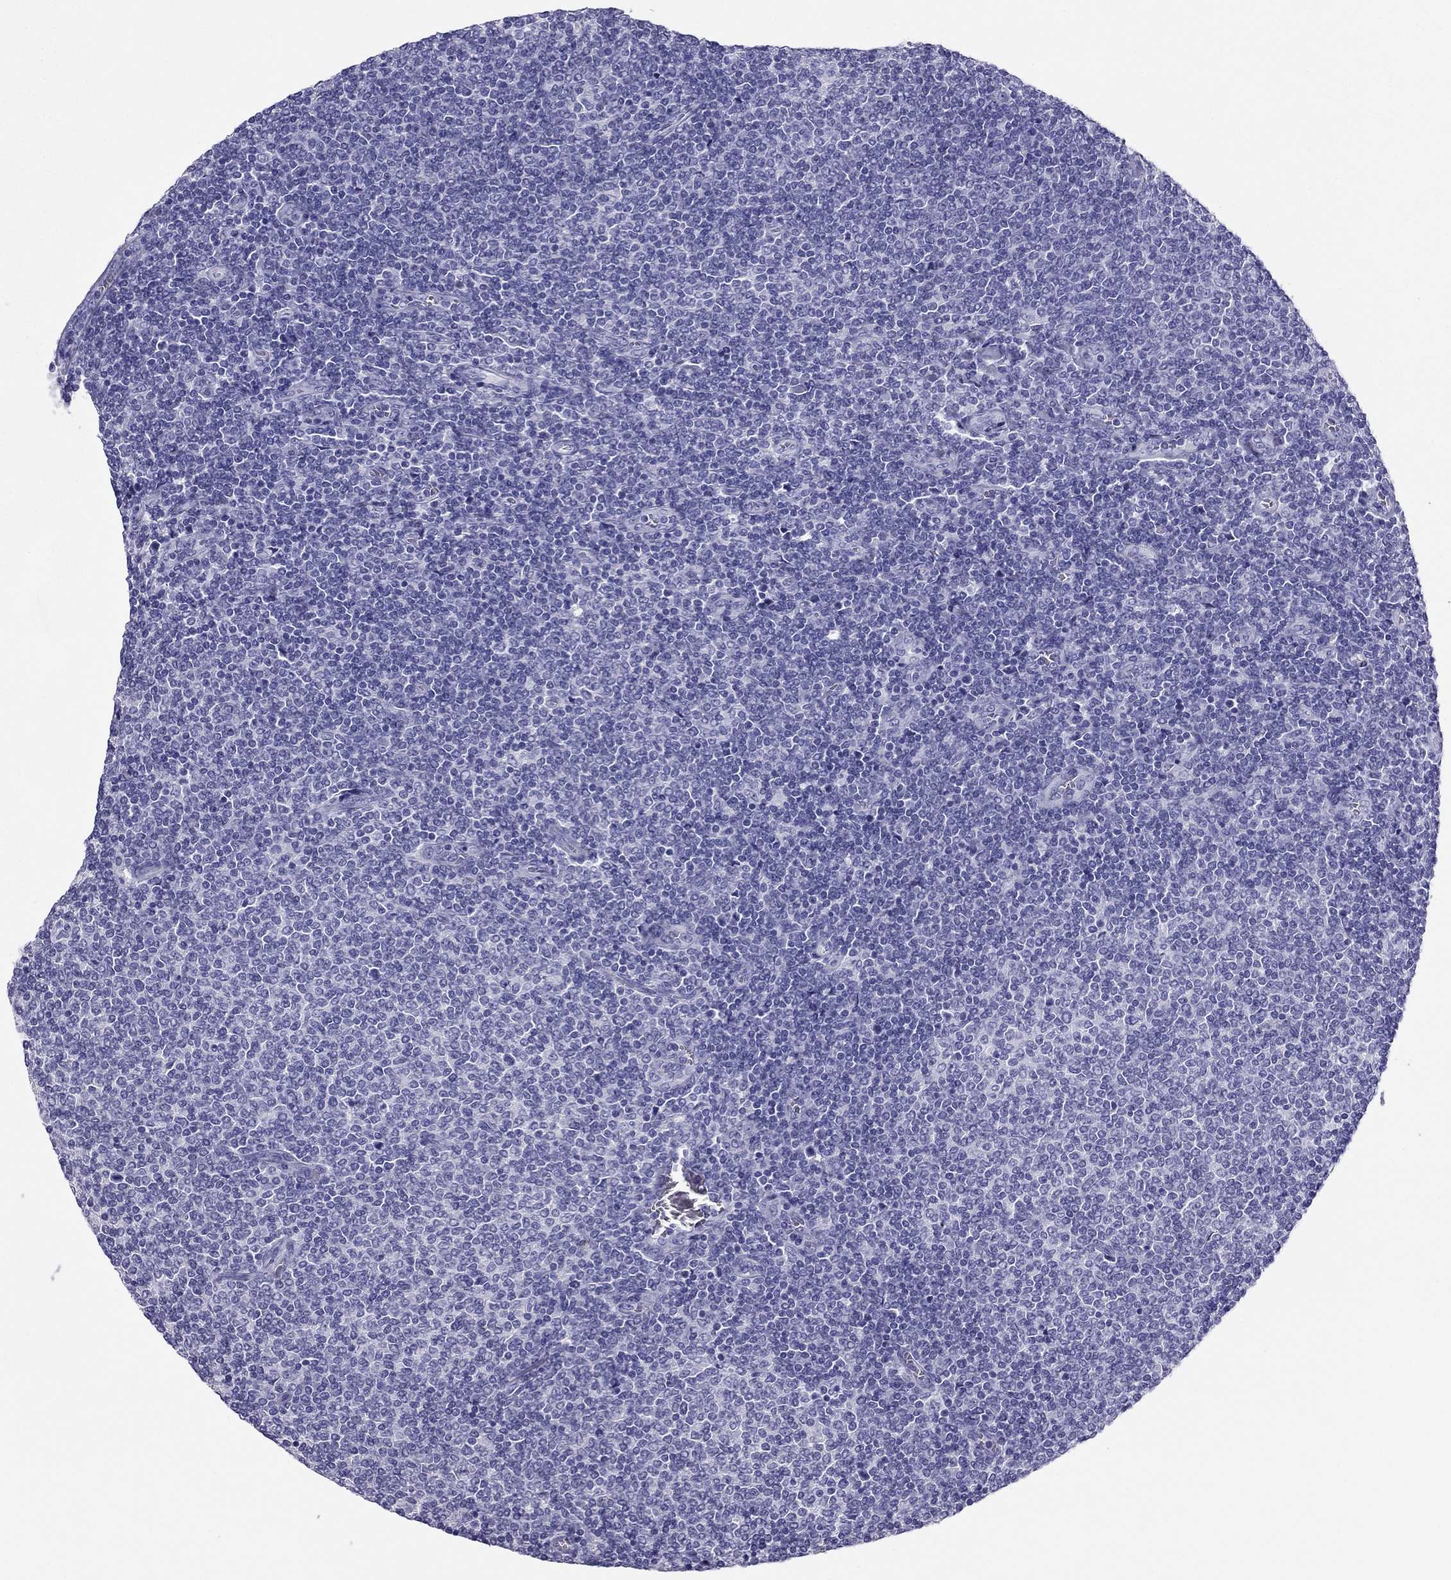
{"staining": {"intensity": "negative", "quantity": "none", "location": "none"}, "tissue": "lymphoma", "cell_type": "Tumor cells", "image_type": "cancer", "snomed": [{"axis": "morphology", "description": "Malignant lymphoma, non-Hodgkin's type, Low grade"}, {"axis": "topography", "description": "Lymph node"}], "caption": "Immunohistochemistry (IHC) histopathology image of malignant lymphoma, non-Hodgkin's type (low-grade) stained for a protein (brown), which shows no positivity in tumor cells.", "gene": "PDE6A", "patient": {"sex": "male", "age": 52}}